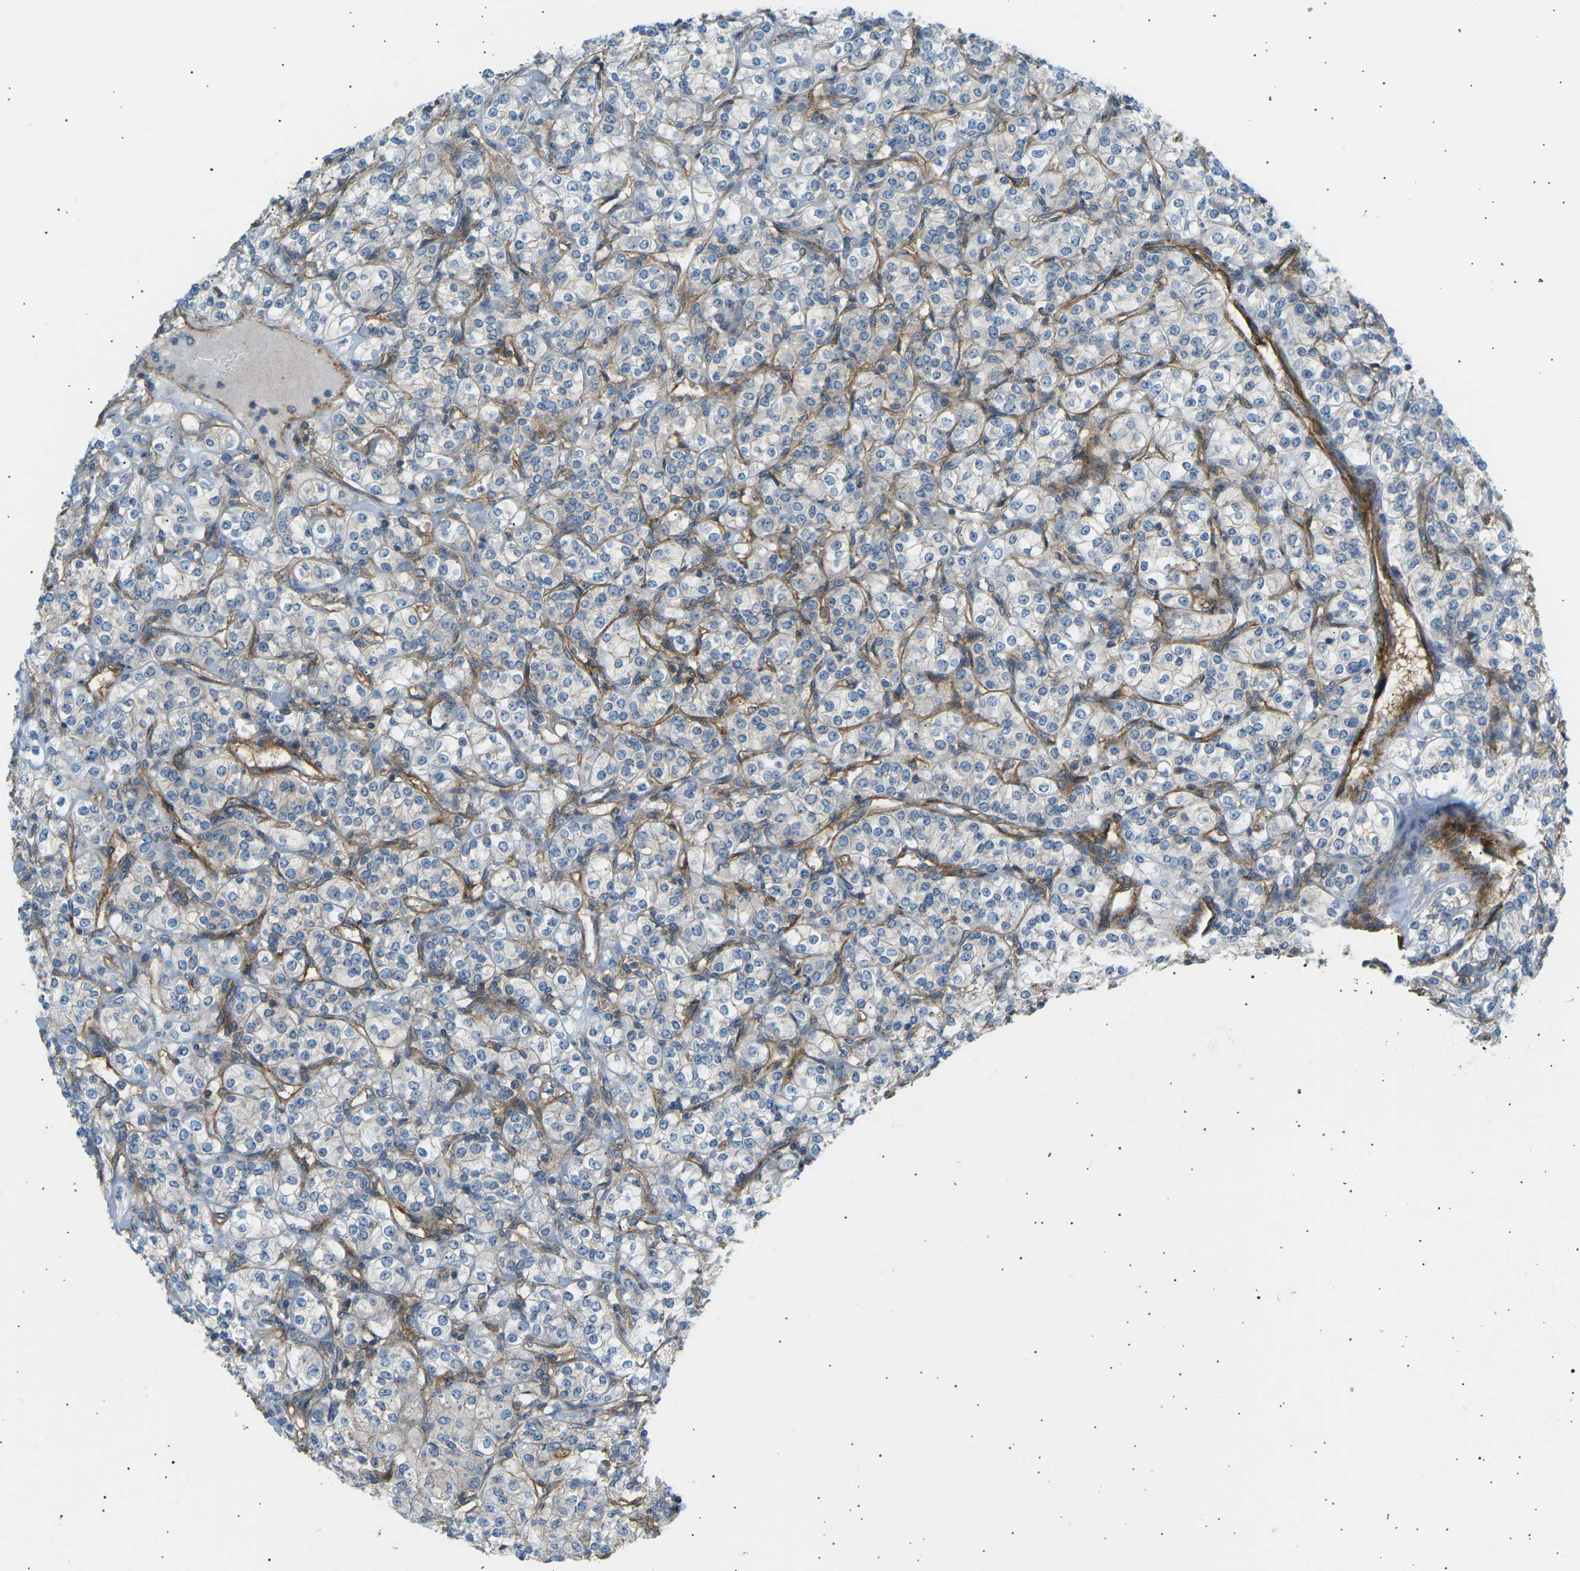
{"staining": {"intensity": "negative", "quantity": "none", "location": "none"}, "tissue": "renal cancer", "cell_type": "Tumor cells", "image_type": "cancer", "snomed": [{"axis": "morphology", "description": "Adenocarcinoma, NOS"}, {"axis": "topography", "description": "Kidney"}], "caption": "DAB (3,3'-diaminobenzidine) immunohistochemical staining of human renal cancer (adenocarcinoma) shows no significant staining in tumor cells.", "gene": "ATP2B4", "patient": {"sex": "male", "age": 77}}